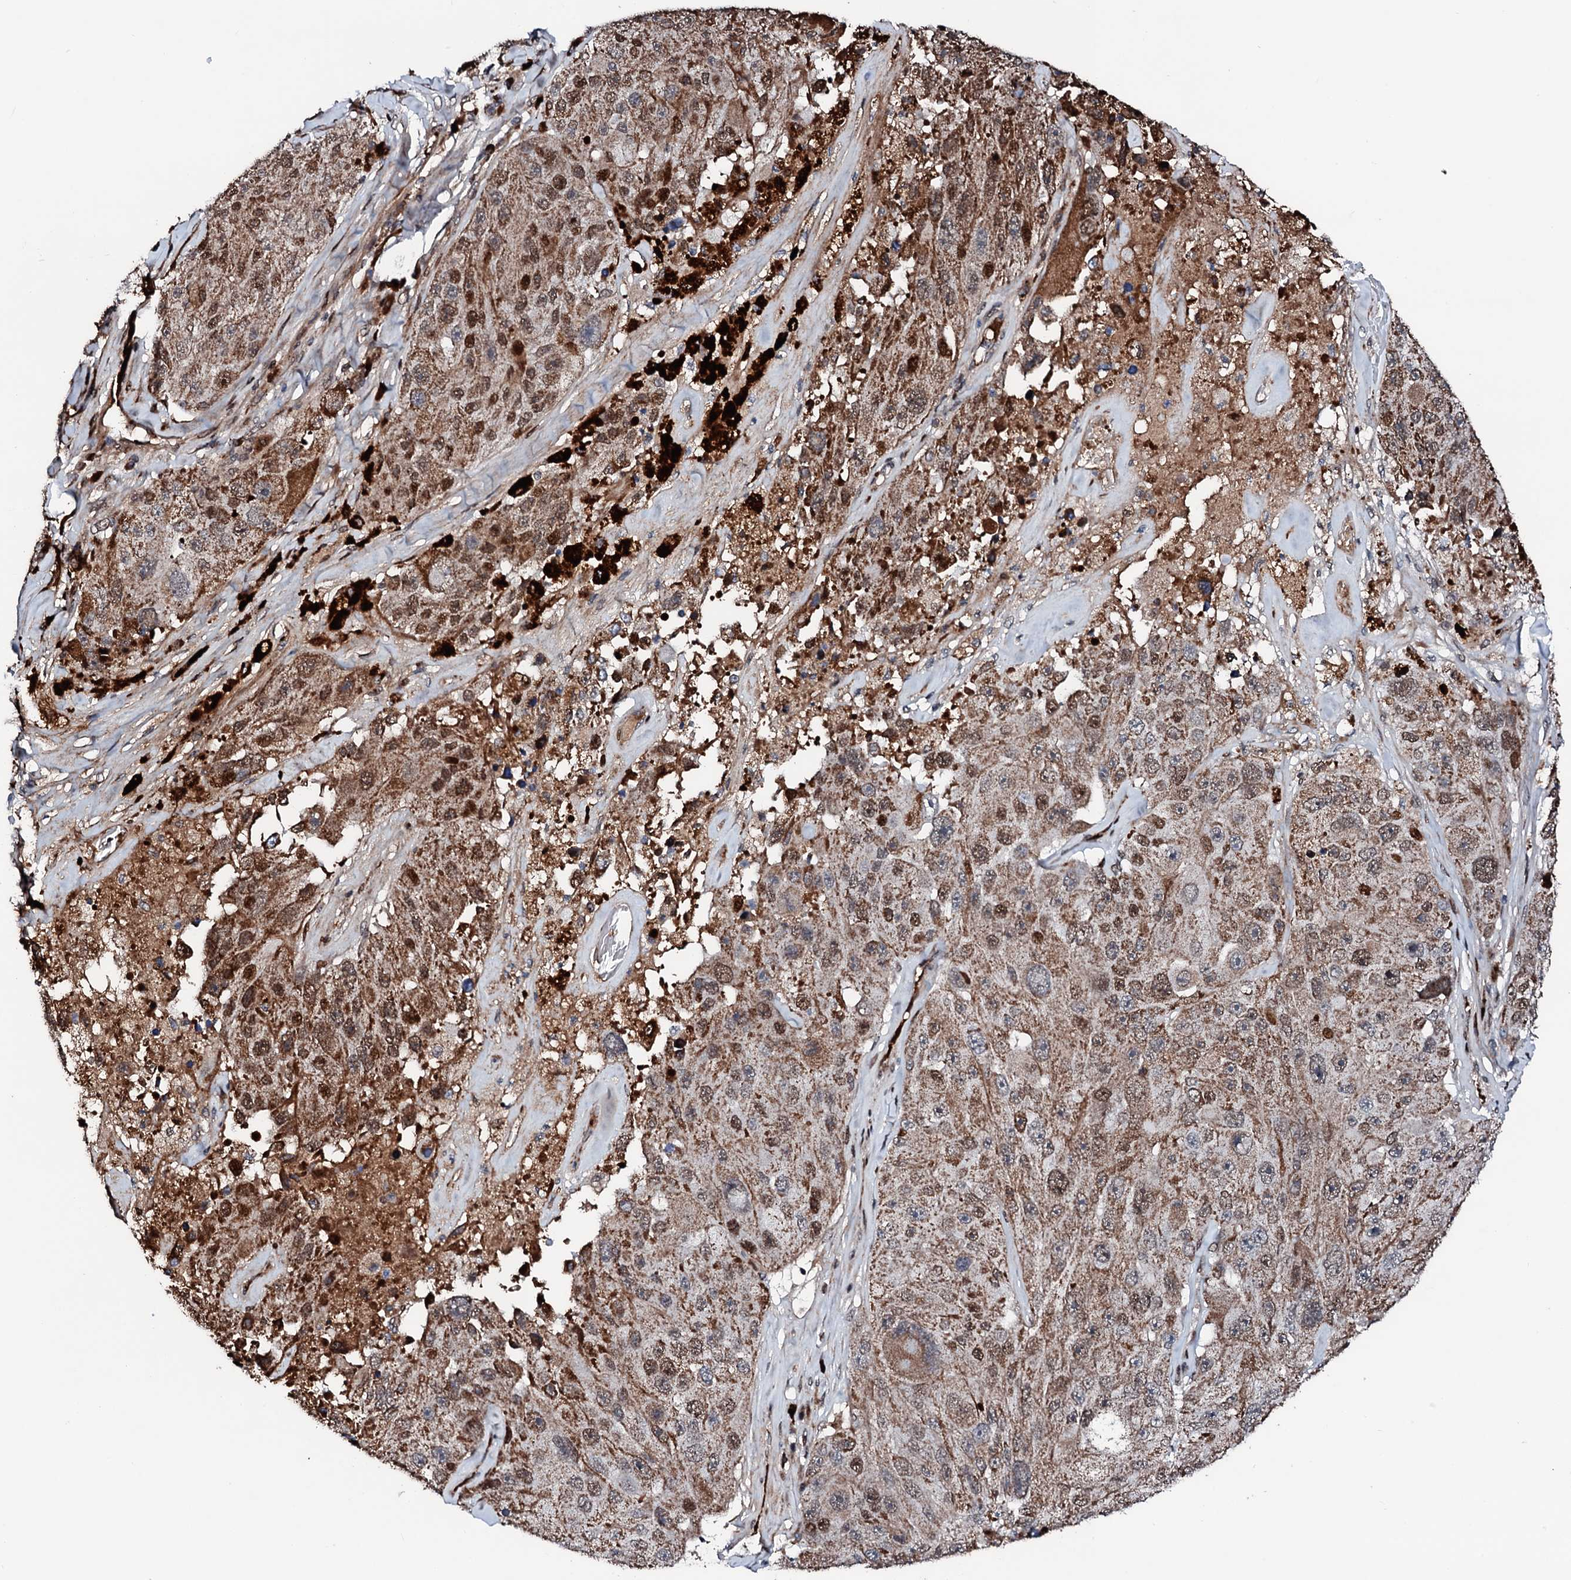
{"staining": {"intensity": "moderate", "quantity": ">75%", "location": "cytoplasmic/membranous,nuclear"}, "tissue": "melanoma", "cell_type": "Tumor cells", "image_type": "cancer", "snomed": [{"axis": "morphology", "description": "Malignant melanoma, Metastatic site"}, {"axis": "topography", "description": "Lymph node"}], "caption": "Immunohistochemistry micrograph of malignant melanoma (metastatic site) stained for a protein (brown), which reveals medium levels of moderate cytoplasmic/membranous and nuclear staining in approximately >75% of tumor cells.", "gene": "KIF18A", "patient": {"sex": "male", "age": 62}}